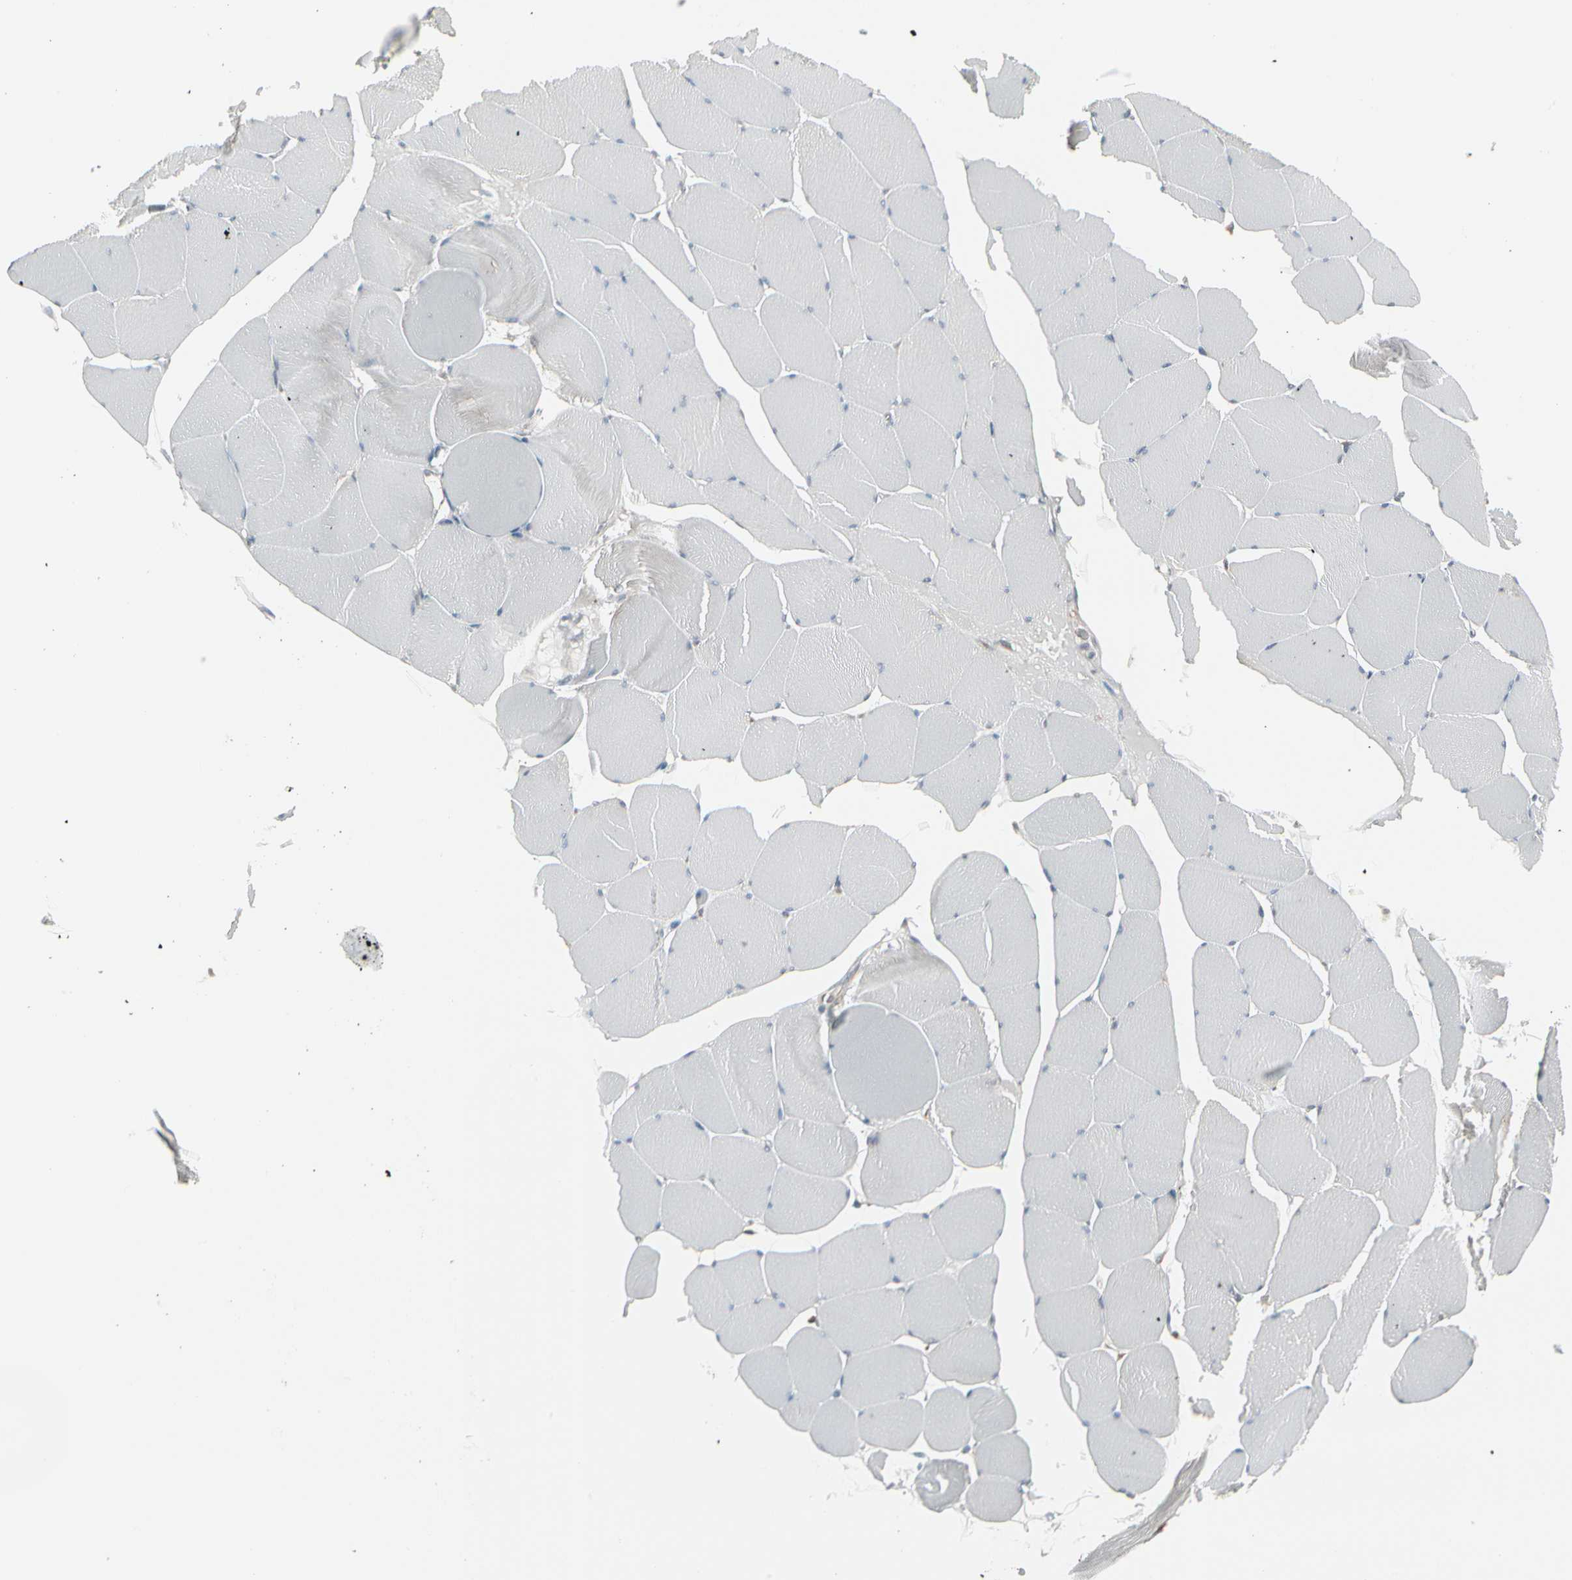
{"staining": {"intensity": "negative", "quantity": "none", "location": "none"}, "tissue": "skeletal muscle", "cell_type": "Myocytes", "image_type": "normal", "snomed": [{"axis": "morphology", "description": "Normal tissue, NOS"}, {"axis": "topography", "description": "Skeletal muscle"}, {"axis": "topography", "description": "Salivary gland"}], "caption": "A histopathology image of skeletal muscle stained for a protein exhibits no brown staining in myocytes.", "gene": "EPS15", "patient": {"sex": "male", "age": 62}}